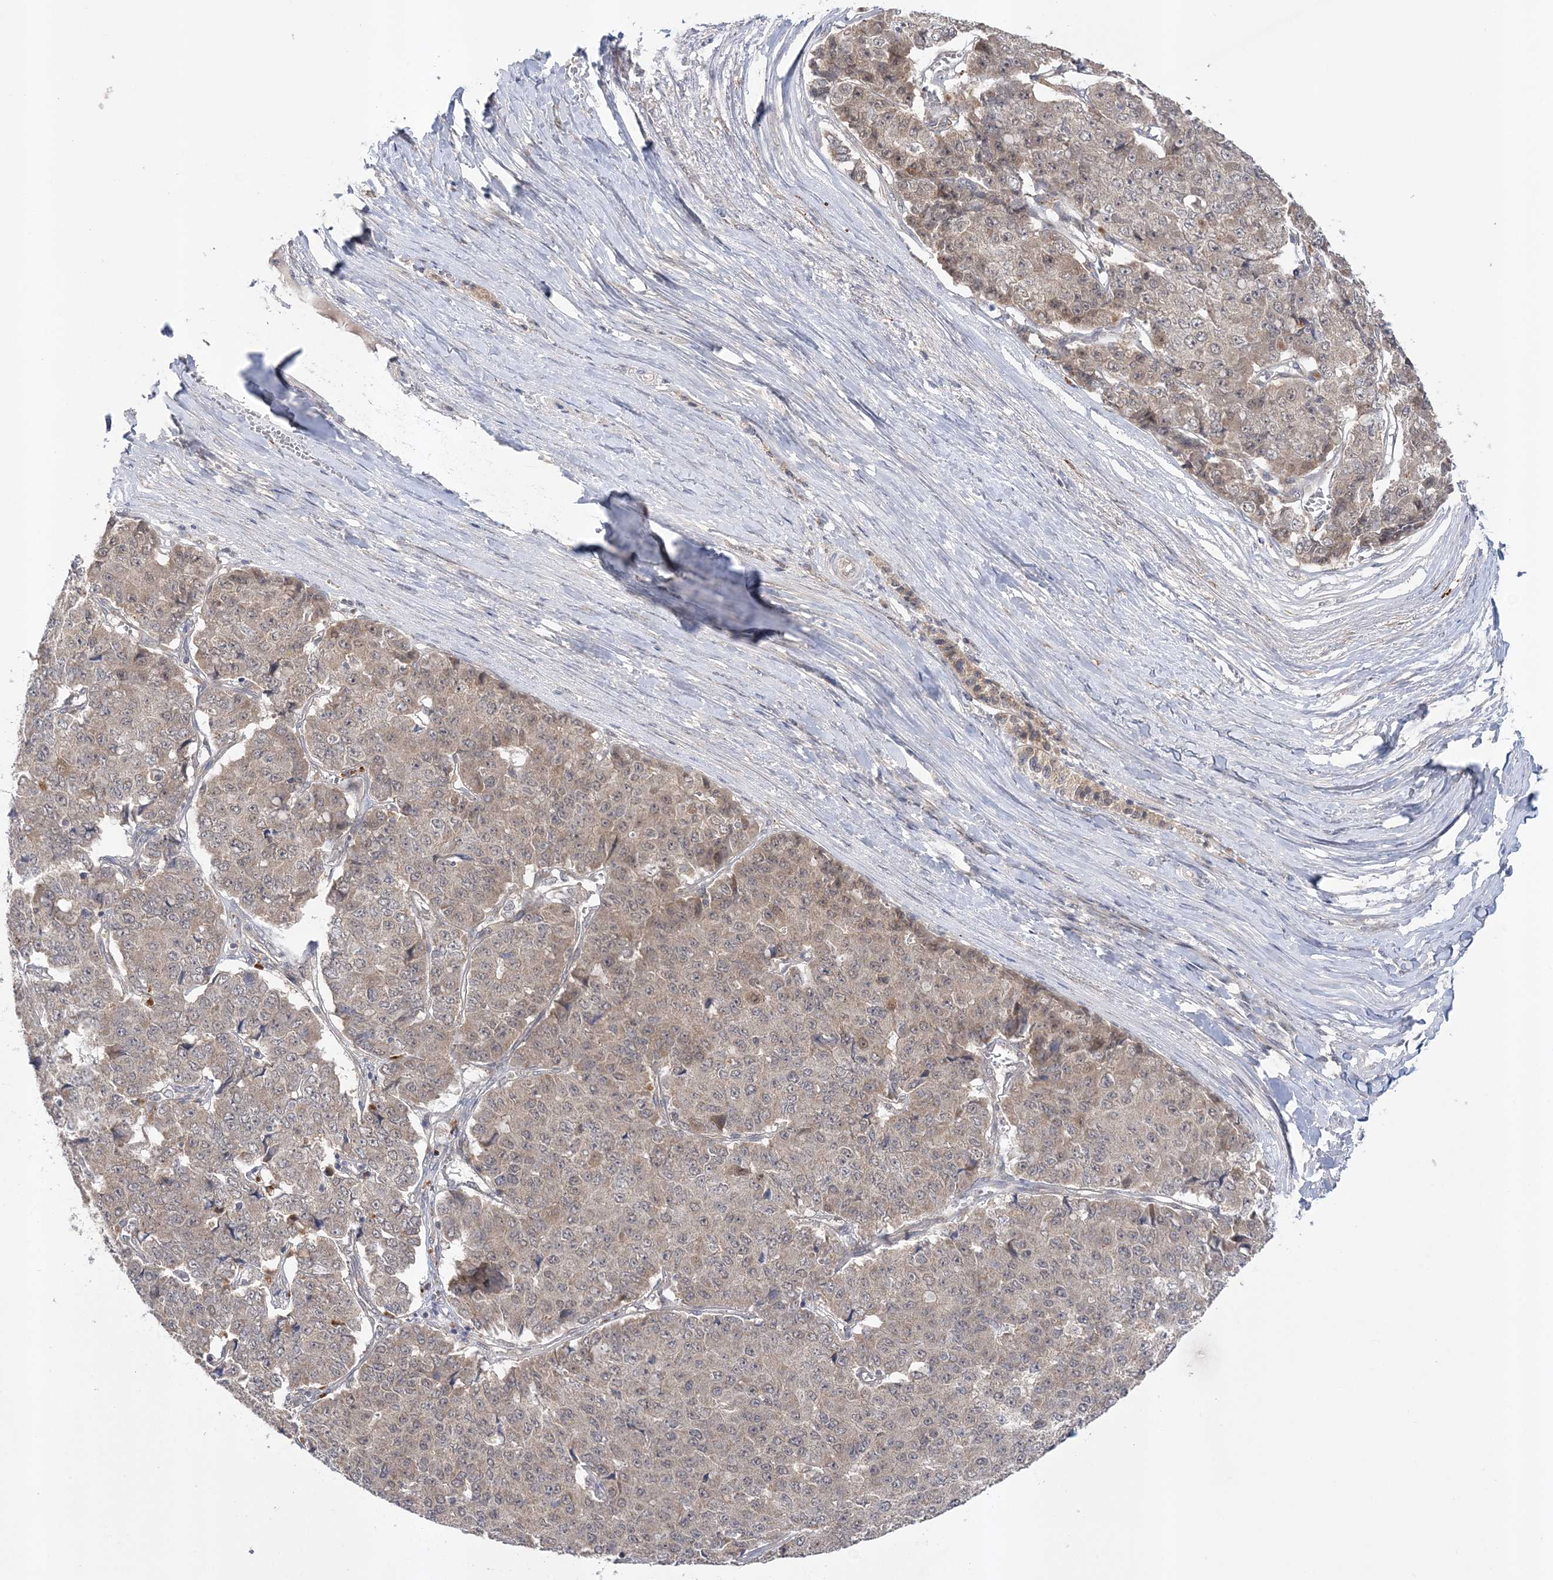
{"staining": {"intensity": "weak", "quantity": "25%-75%", "location": "cytoplasmic/membranous"}, "tissue": "pancreatic cancer", "cell_type": "Tumor cells", "image_type": "cancer", "snomed": [{"axis": "morphology", "description": "Adenocarcinoma, NOS"}, {"axis": "topography", "description": "Pancreas"}], "caption": "Protein staining of adenocarcinoma (pancreatic) tissue exhibits weak cytoplasmic/membranous positivity in approximately 25%-75% of tumor cells.", "gene": "MMADHC", "patient": {"sex": "male", "age": 50}}